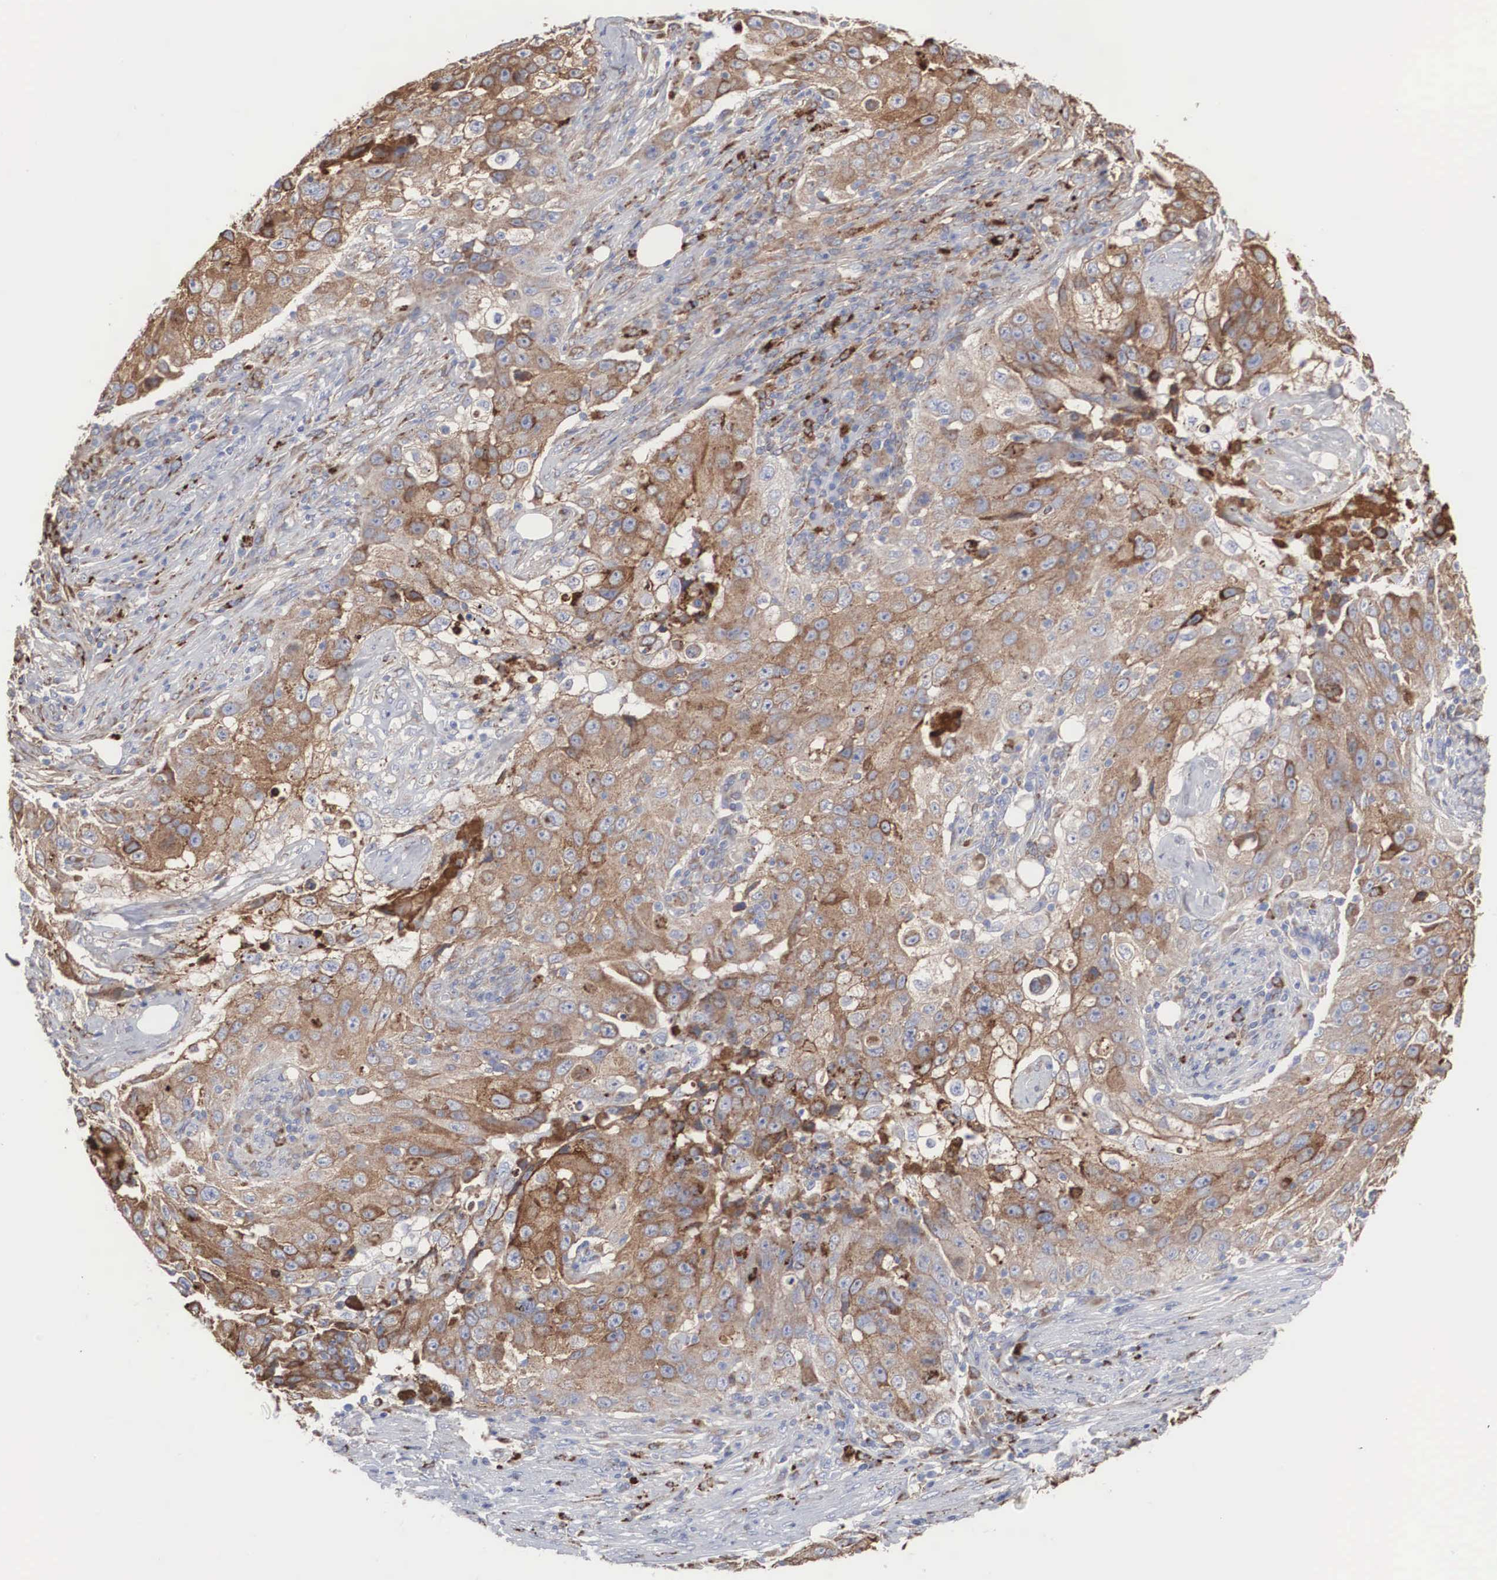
{"staining": {"intensity": "moderate", "quantity": ">75%", "location": "cytoplasmic/membranous"}, "tissue": "lung cancer", "cell_type": "Tumor cells", "image_type": "cancer", "snomed": [{"axis": "morphology", "description": "Squamous cell carcinoma, NOS"}, {"axis": "topography", "description": "Lung"}], "caption": "Lung squamous cell carcinoma stained with DAB immunohistochemistry (IHC) exhibits medium levels of moderate cytoplasmic/membranous expression in about >75% of tumor cells. The protein is stained brown, and the nuclei are stained in blue (DAB (3,3'-diaminobenzidine) IHC with brightfield microscopy, high magnification).", "gene": "LGALS3BP", "patient": {"sex": "male", "age": 64}}